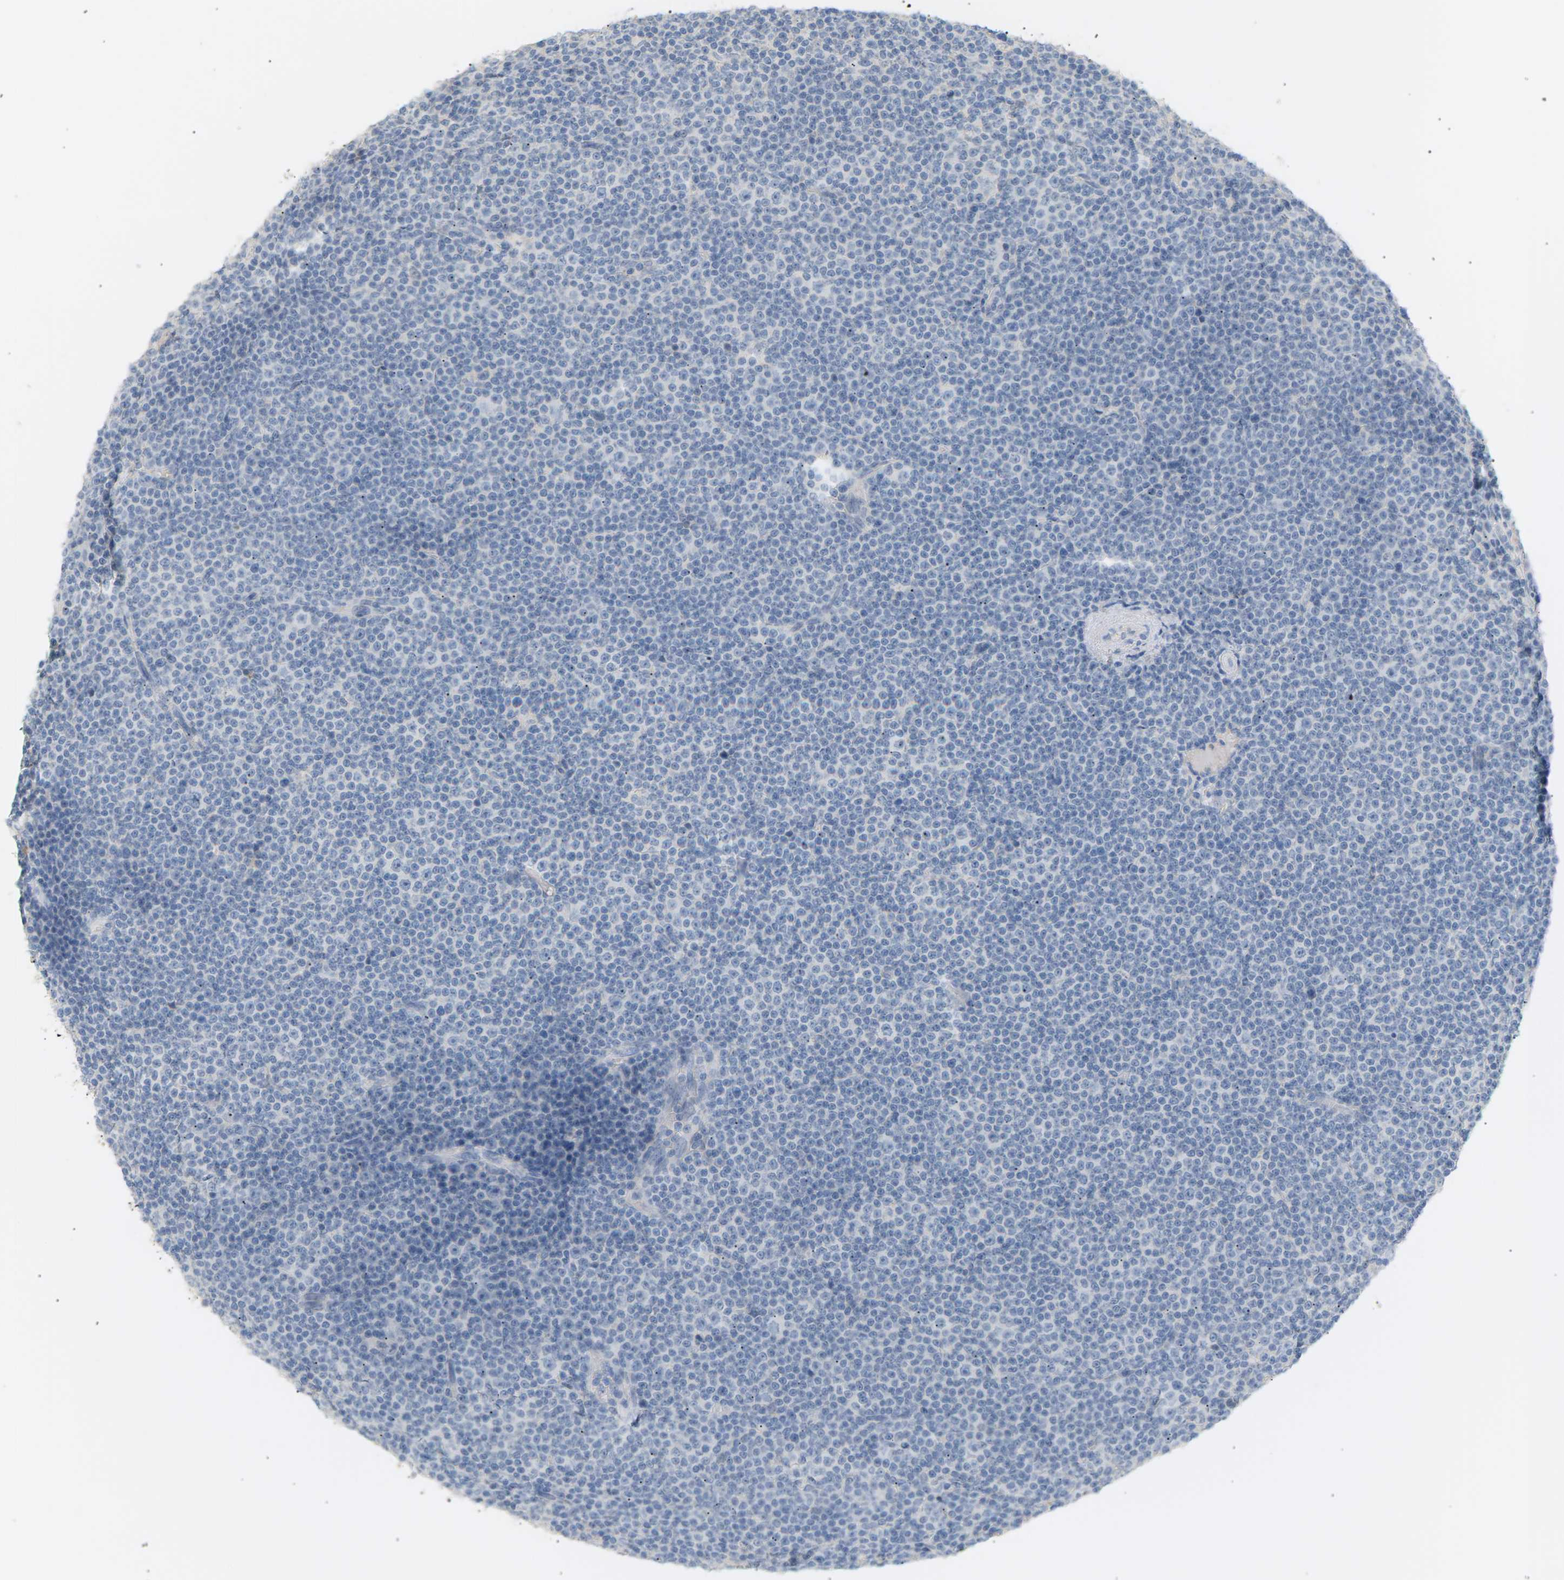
{"staining": {"intensity": "negative", "quantity": "none", "location": "none"}, "tissue": "lymphoma", "cell_type": "Tumor cells", "image_type": "cancer", "snomed": [{"axis": "morphology", "description": "Malignant lymphoma, non-Hodgkin's type, Low grade"}, {"axis": "topography", "description": "Lymph node"}], "caption": "A photomicrograph of malignant lymphoma, non-Hodgkin's type (low-grade) stained for a protein demonstrates no brown staining in tumor cells.", "gene": "IGLC3", "patient": {"sex": "female", "age": 67}}